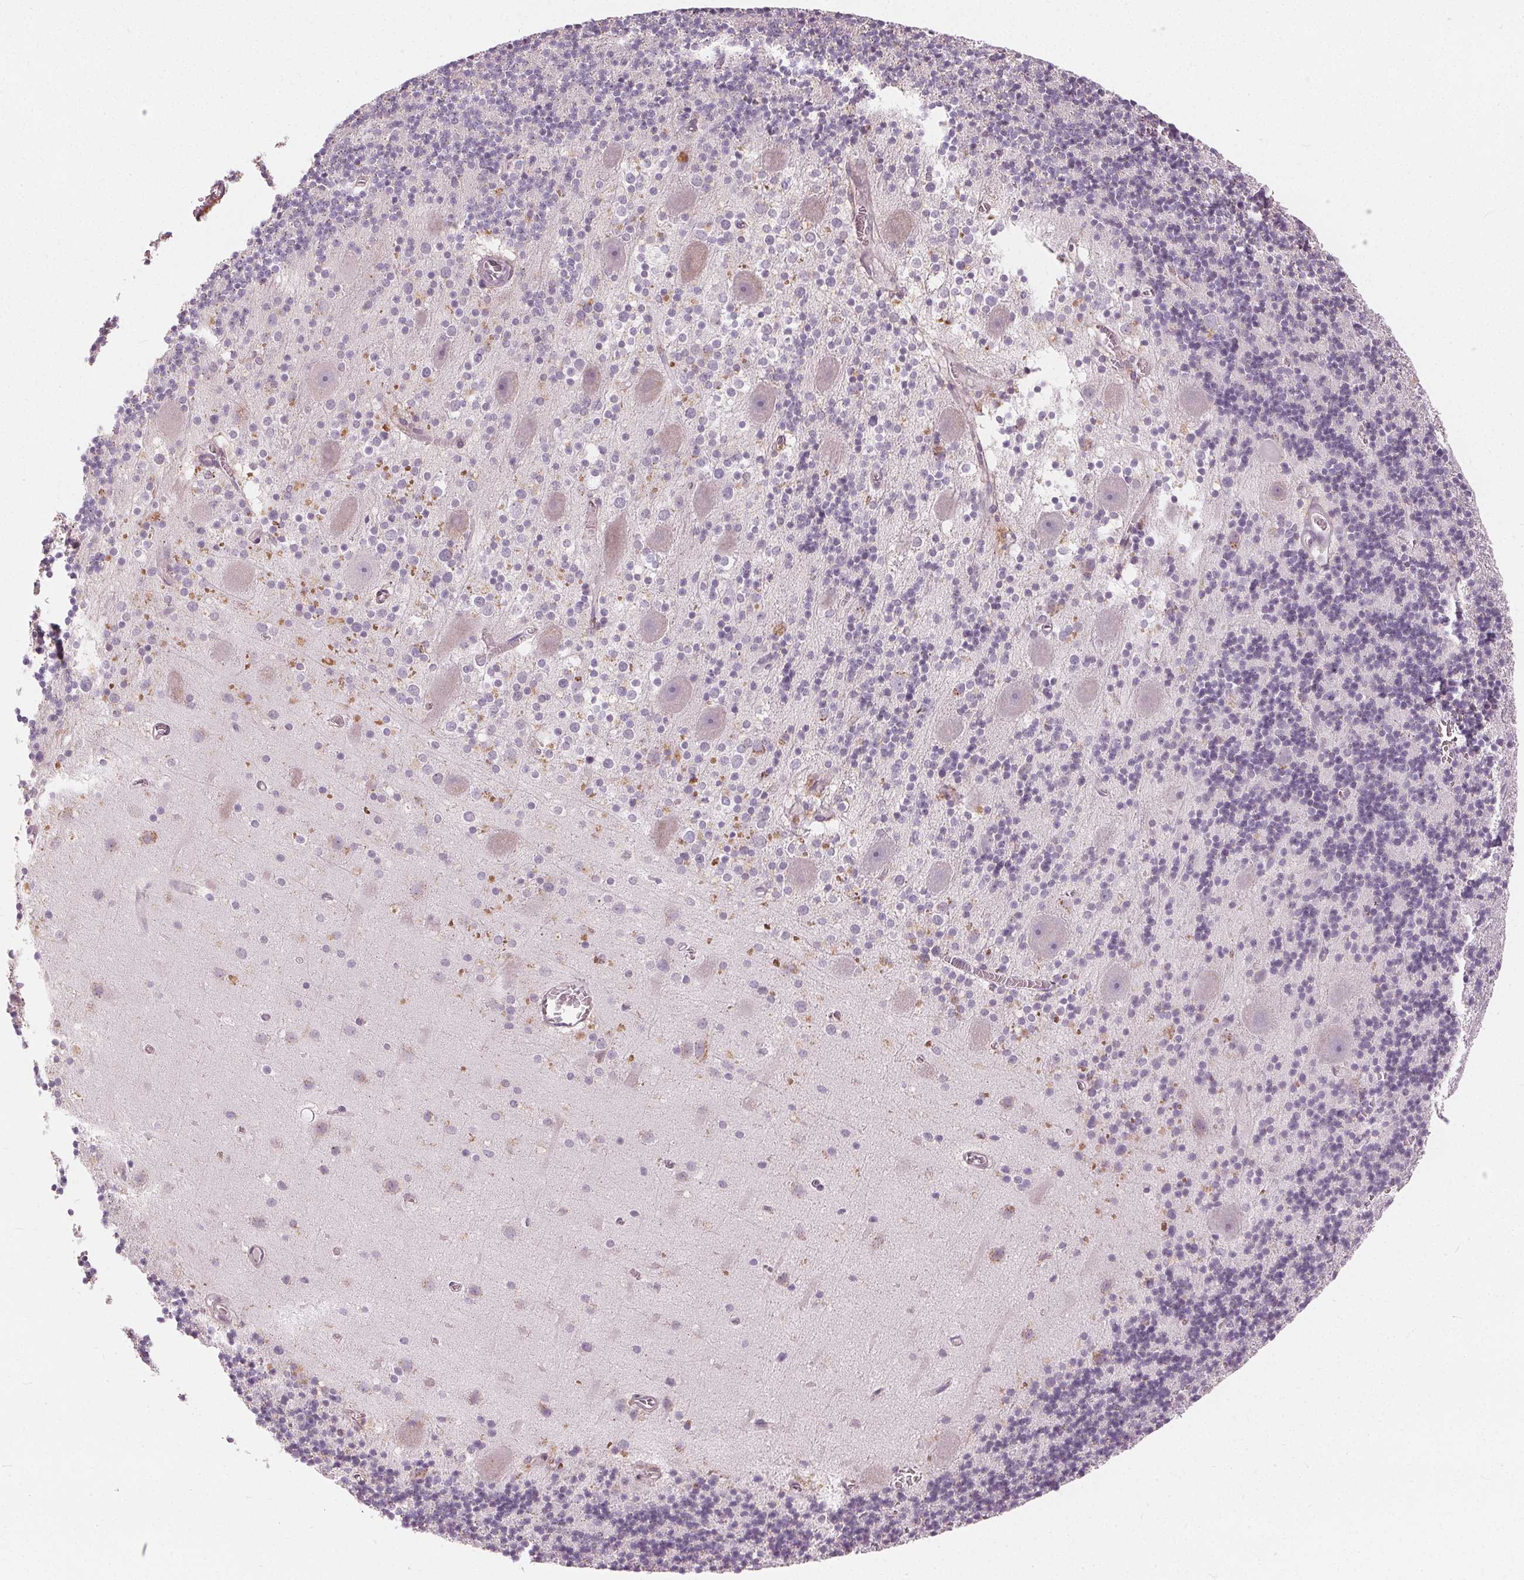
{"staining": {"intensity": "negative", "quantity": "none", "location": "none"}, "tissue": "cerebellum", "cell_type": "Cells in granular layer", "image_type": "normal", "snomed": [{"axis": "morphology", "description": "Normal tissue, NOS"}, {"axis": "topography", "description": "Cerebellum"}], "caption": "Immunohistochemical staining of unremarkable human cerebellum exhibits no significant expression in cells in granular layer.", "gene": "HOPX", "patient": {"sex": "male", "age": 70}}